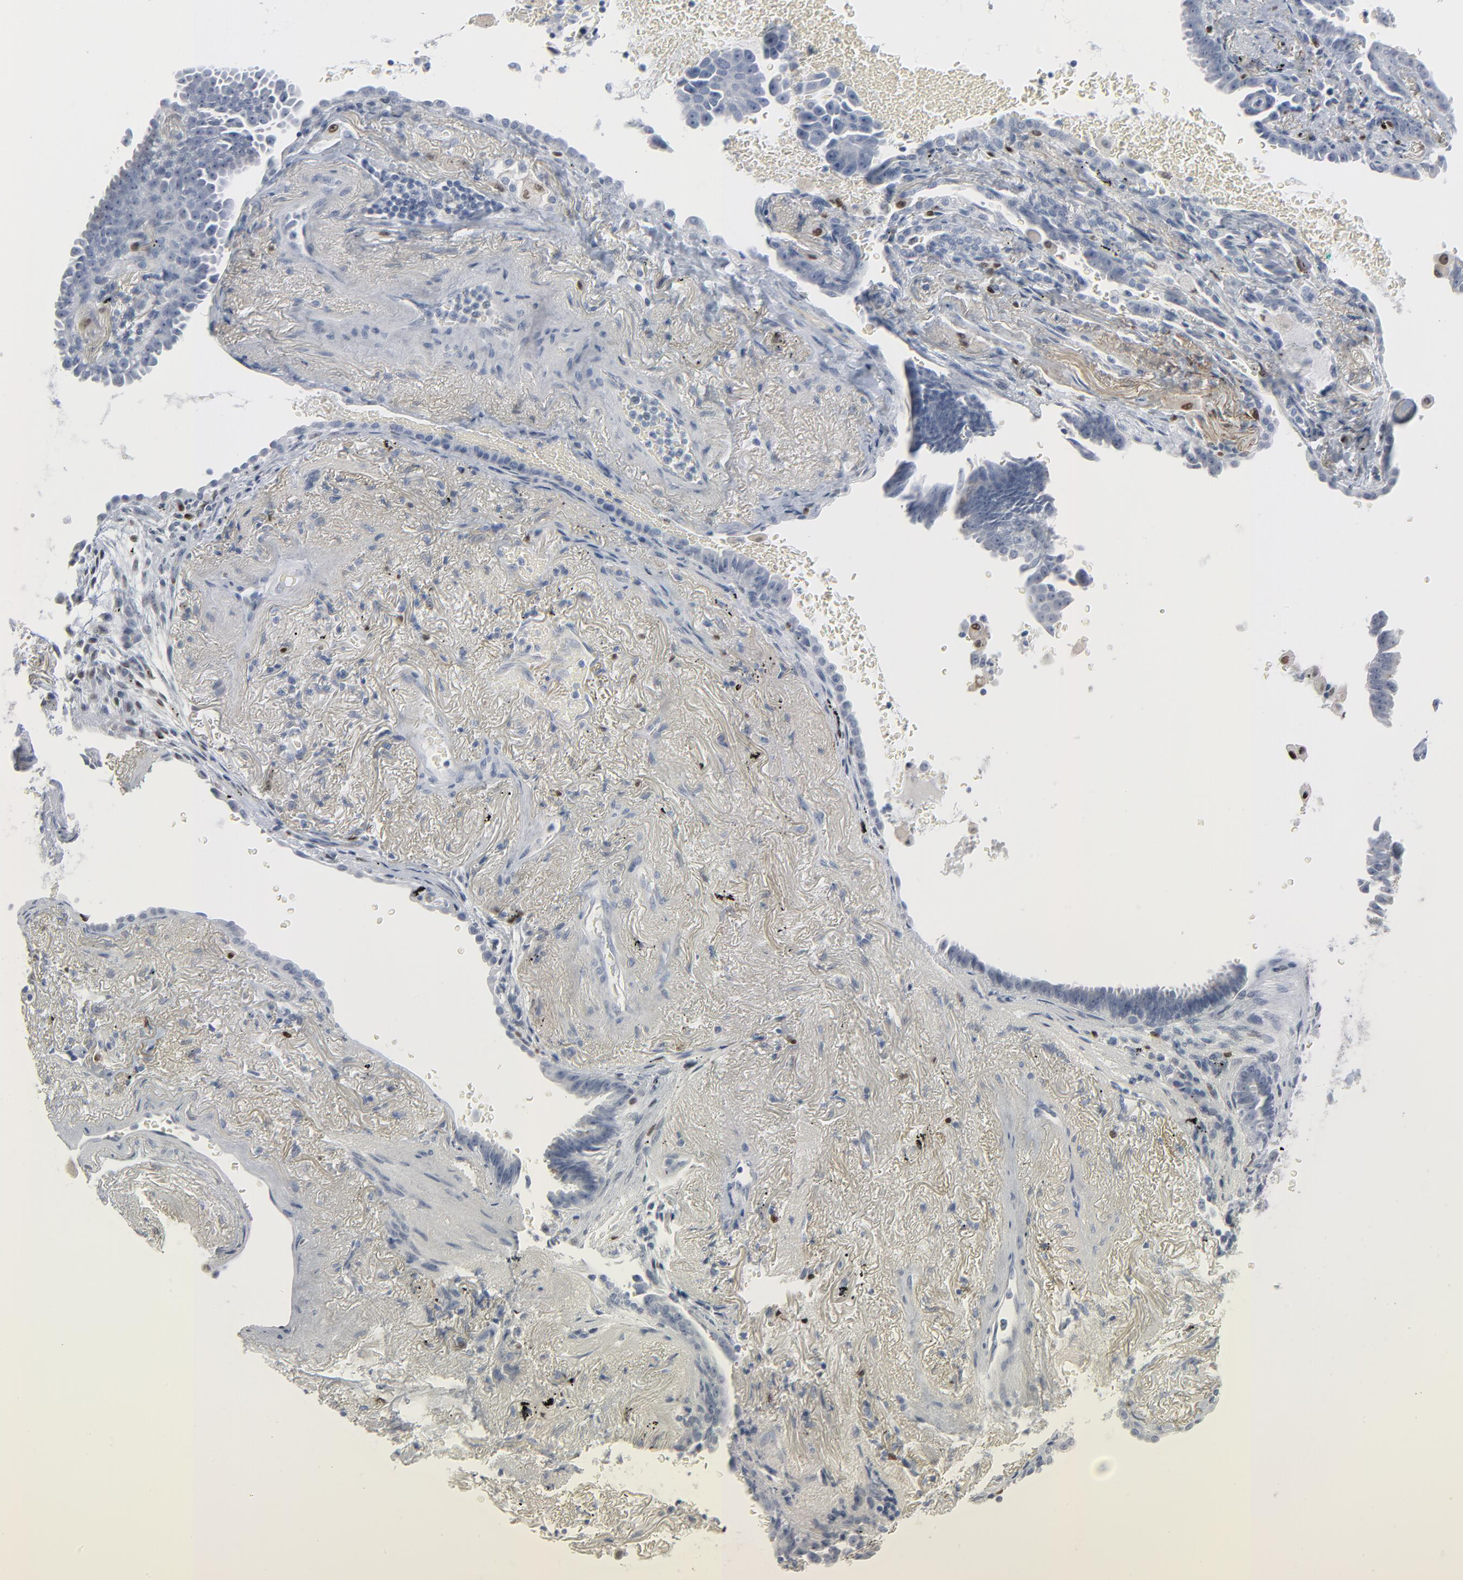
{"staining": {"intensity": "negative", "quantity": "none", "location": "none"}, "tissue": "lung cancer", "cell_type": "Tumor cells", "image_type": "cancer", "snomed": [{"axis": "morphology", "description": "Adenocarcinoma, NOS"}, {"axis": "topography", "description": "Lung"}], "caption": "This is a image of immunohistochemistry staining of lung adenocarcinoma, which shows no expression in tumor cells. (Stains: DAB immunohistochemistry (IHC) with hematoxylin counter stain, Microscopy: brightfield microscopy at high magnification).", "gene": "MITF", "patient": {"sex": "female", "age": 64}}